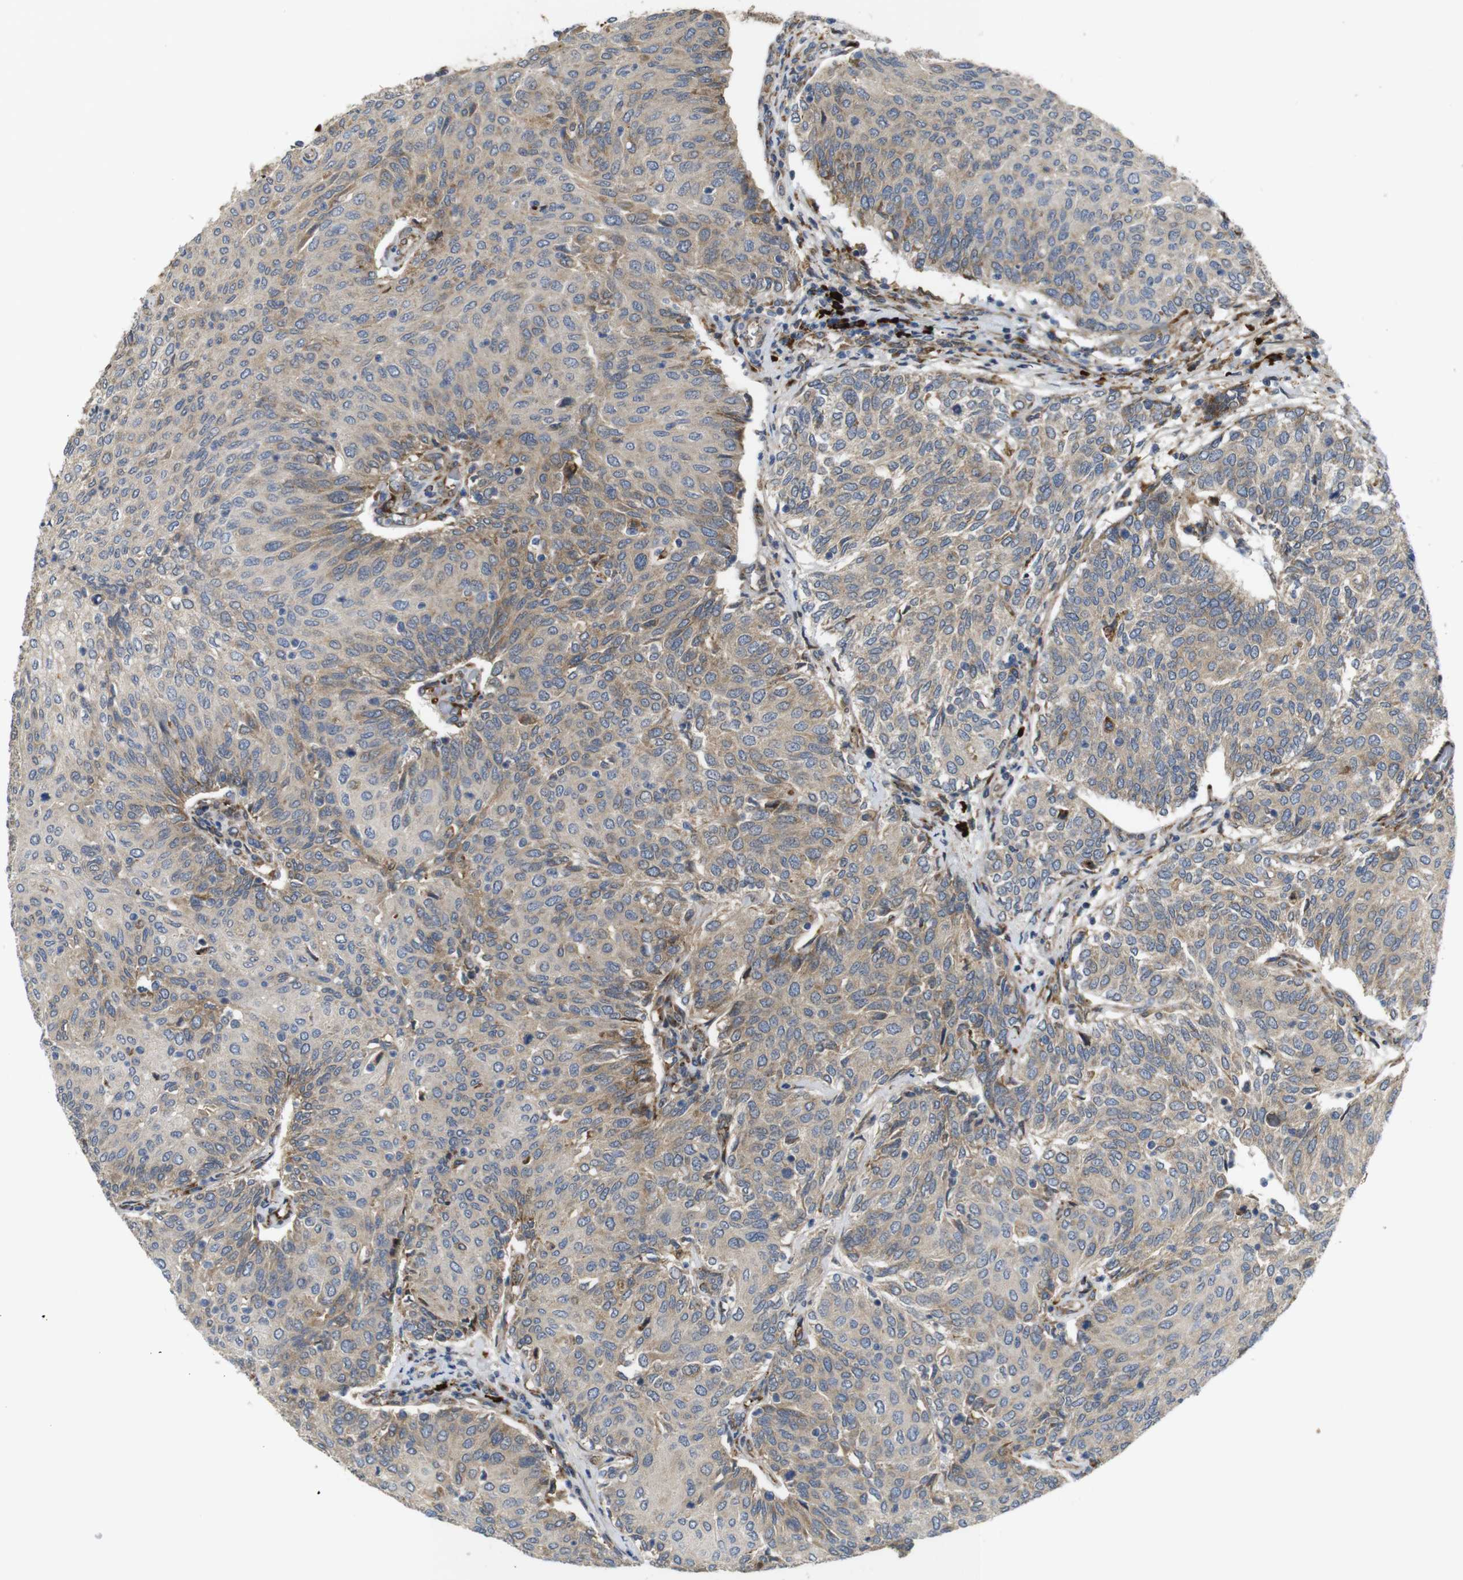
{"staining": {"intensity": "weak", "quantity": "25%-75%", "location": "cytoplasmic/membranous"}, "tissue": "urothelial cancer", "cell_type": "Tumor cells", "image_type": "cancer", "snomed": [{"axis": "morphology", "description": "Urothelial carcinoma, Low grade"}, {"axis": "topography", "description": "Urinary bladder"}], "caption": "Brown immunohistochemical staining in urothelial cancer shows weak cytoplasmic/membranous expression in approximately 25%-75% of tumor cells.", "gene": "UBE2G2", "patient": {"sex": "female", "age": 79}}